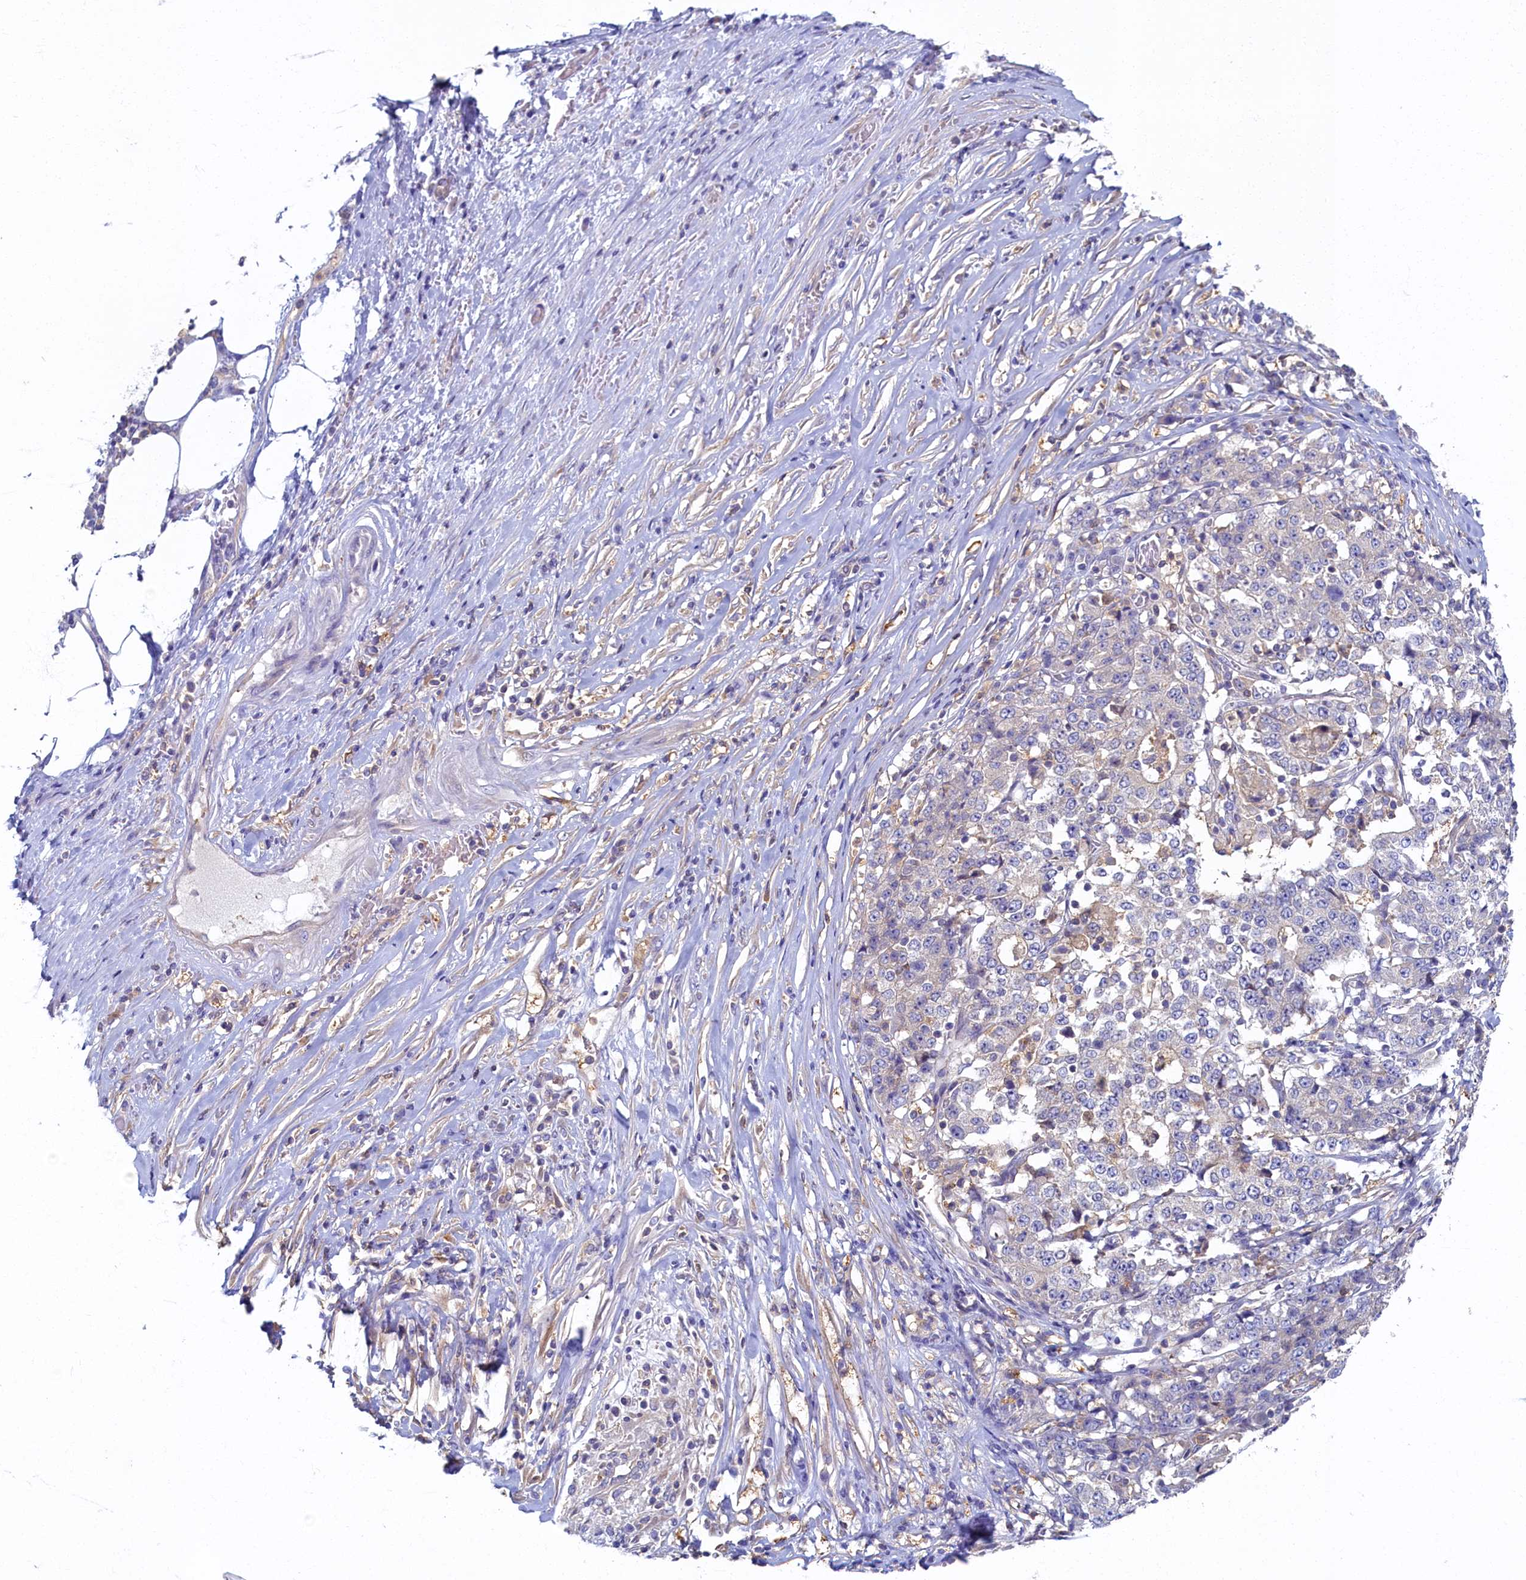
{"staining": {"intensity": "negative", "quantity": "none", "location": "none"}, "tissue": "stomach cancer", "cell_type": "Tumor cells", "image_type": "cancer", "snomed": [{"axis": "morphology", "description": "Adenocarcinoma, NOS"}, {"axis": "topography", "description": "Stomach"}], "caption": "Protein analysis of stomach adenocarcinoma reveals no significant positivity in tumor cells.", "gene": "TIMM8B", "patient": {"sex": "male", "age": 59}}